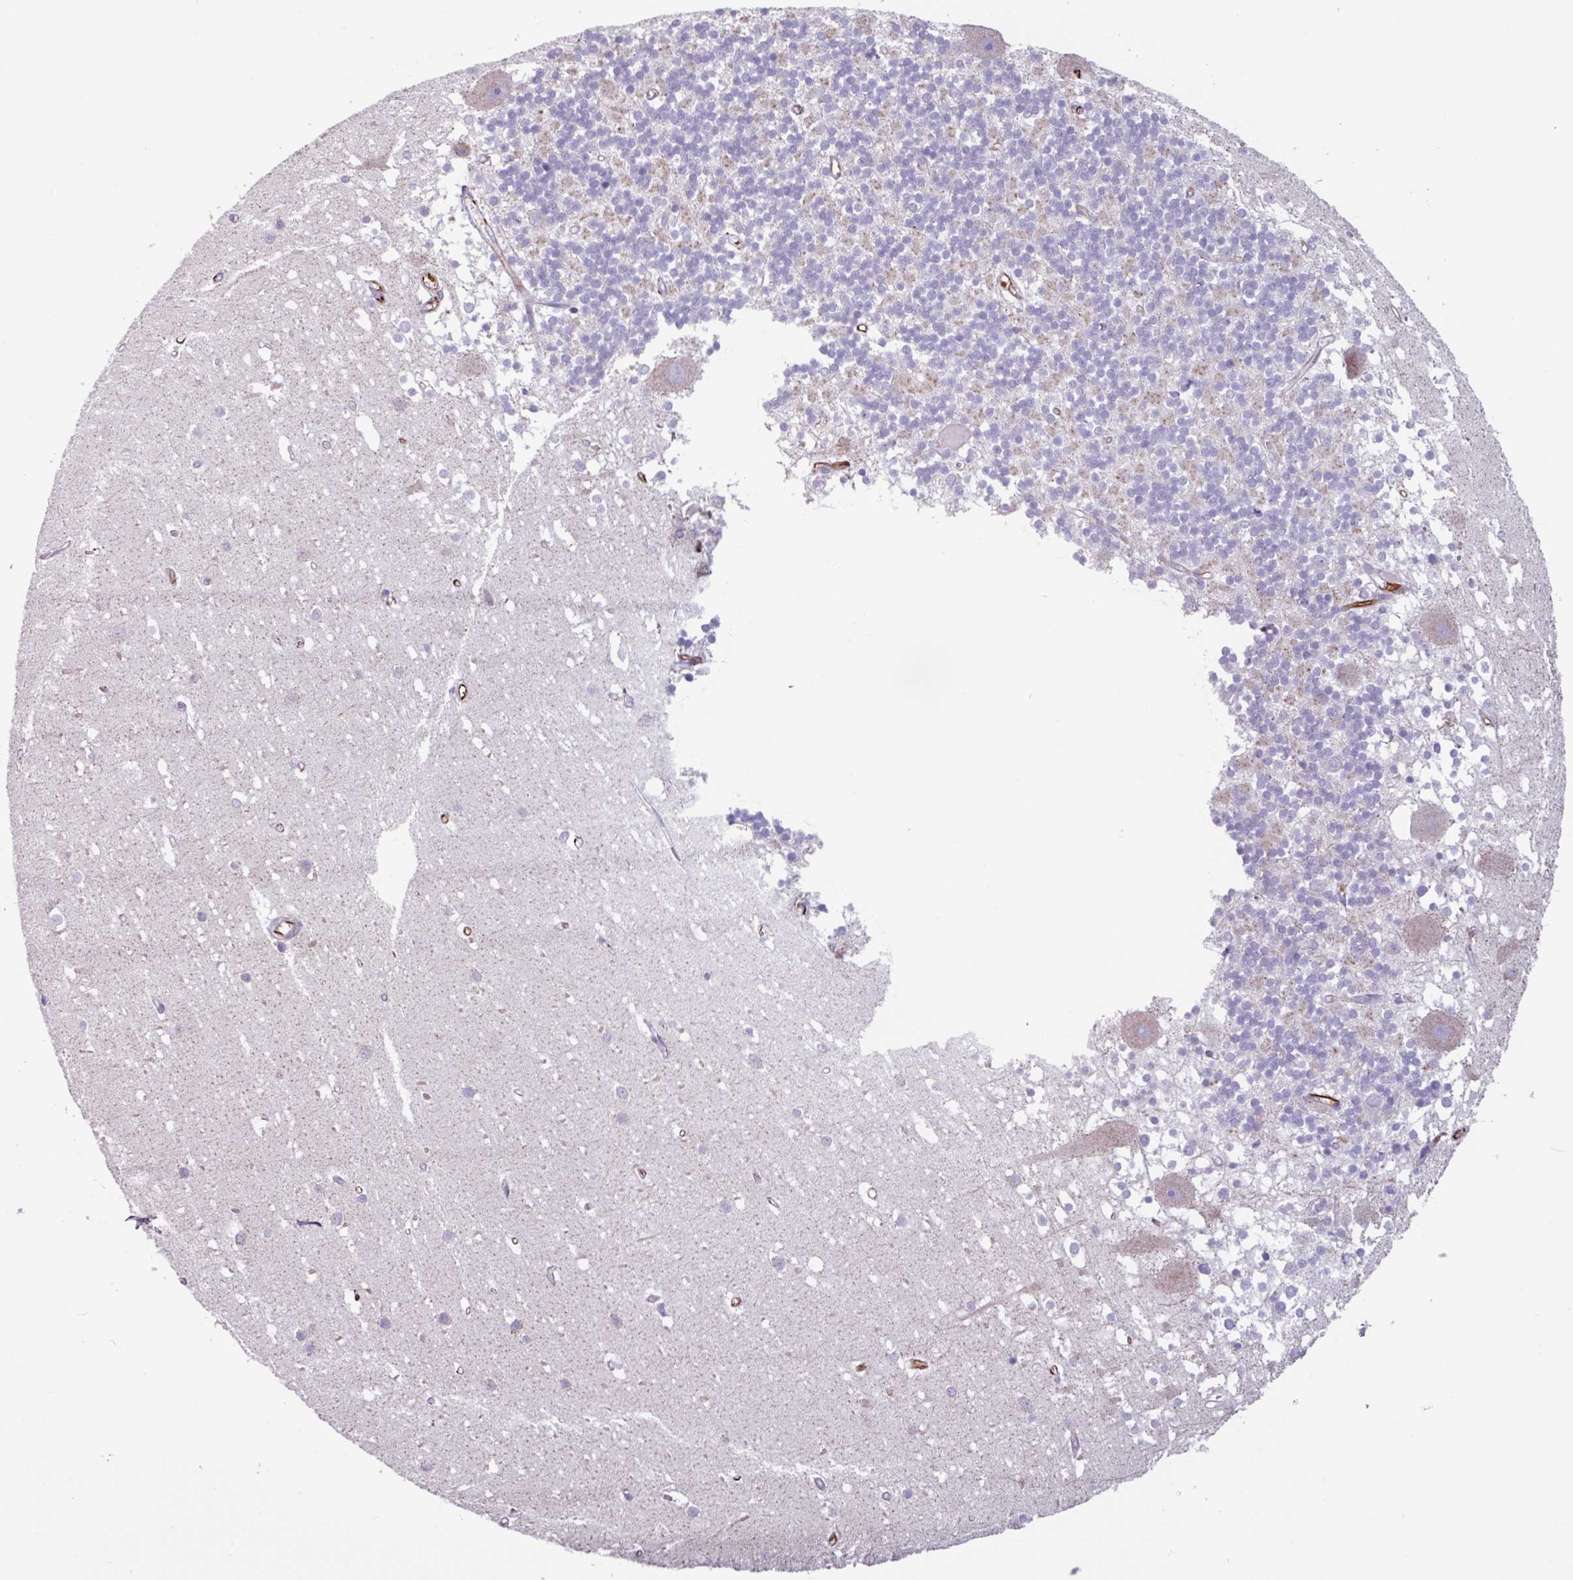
{"staining": {"intensity": "weak", "quantity": "<25%", "location": "cytoplasmic/membranous"}, "tissue": "cerebellum", "cell_type": "Cells in granular layer", "image_type": "normal", "snomed": [{"axis": "morphology", "description": "Normal tissue, NOS"}, {"axis": "topography", "description": "Cerebellum"}], "caption": "Immunohistochemical staining of normal cerebellum shows no significant staining in cells in granular layer. (DAB (3,3'-diaminobenzidine) immunohistochemistry with hematoxylin counter stain).", "gene": "BTD", "patient": {"sex": "male", "age": 54}}